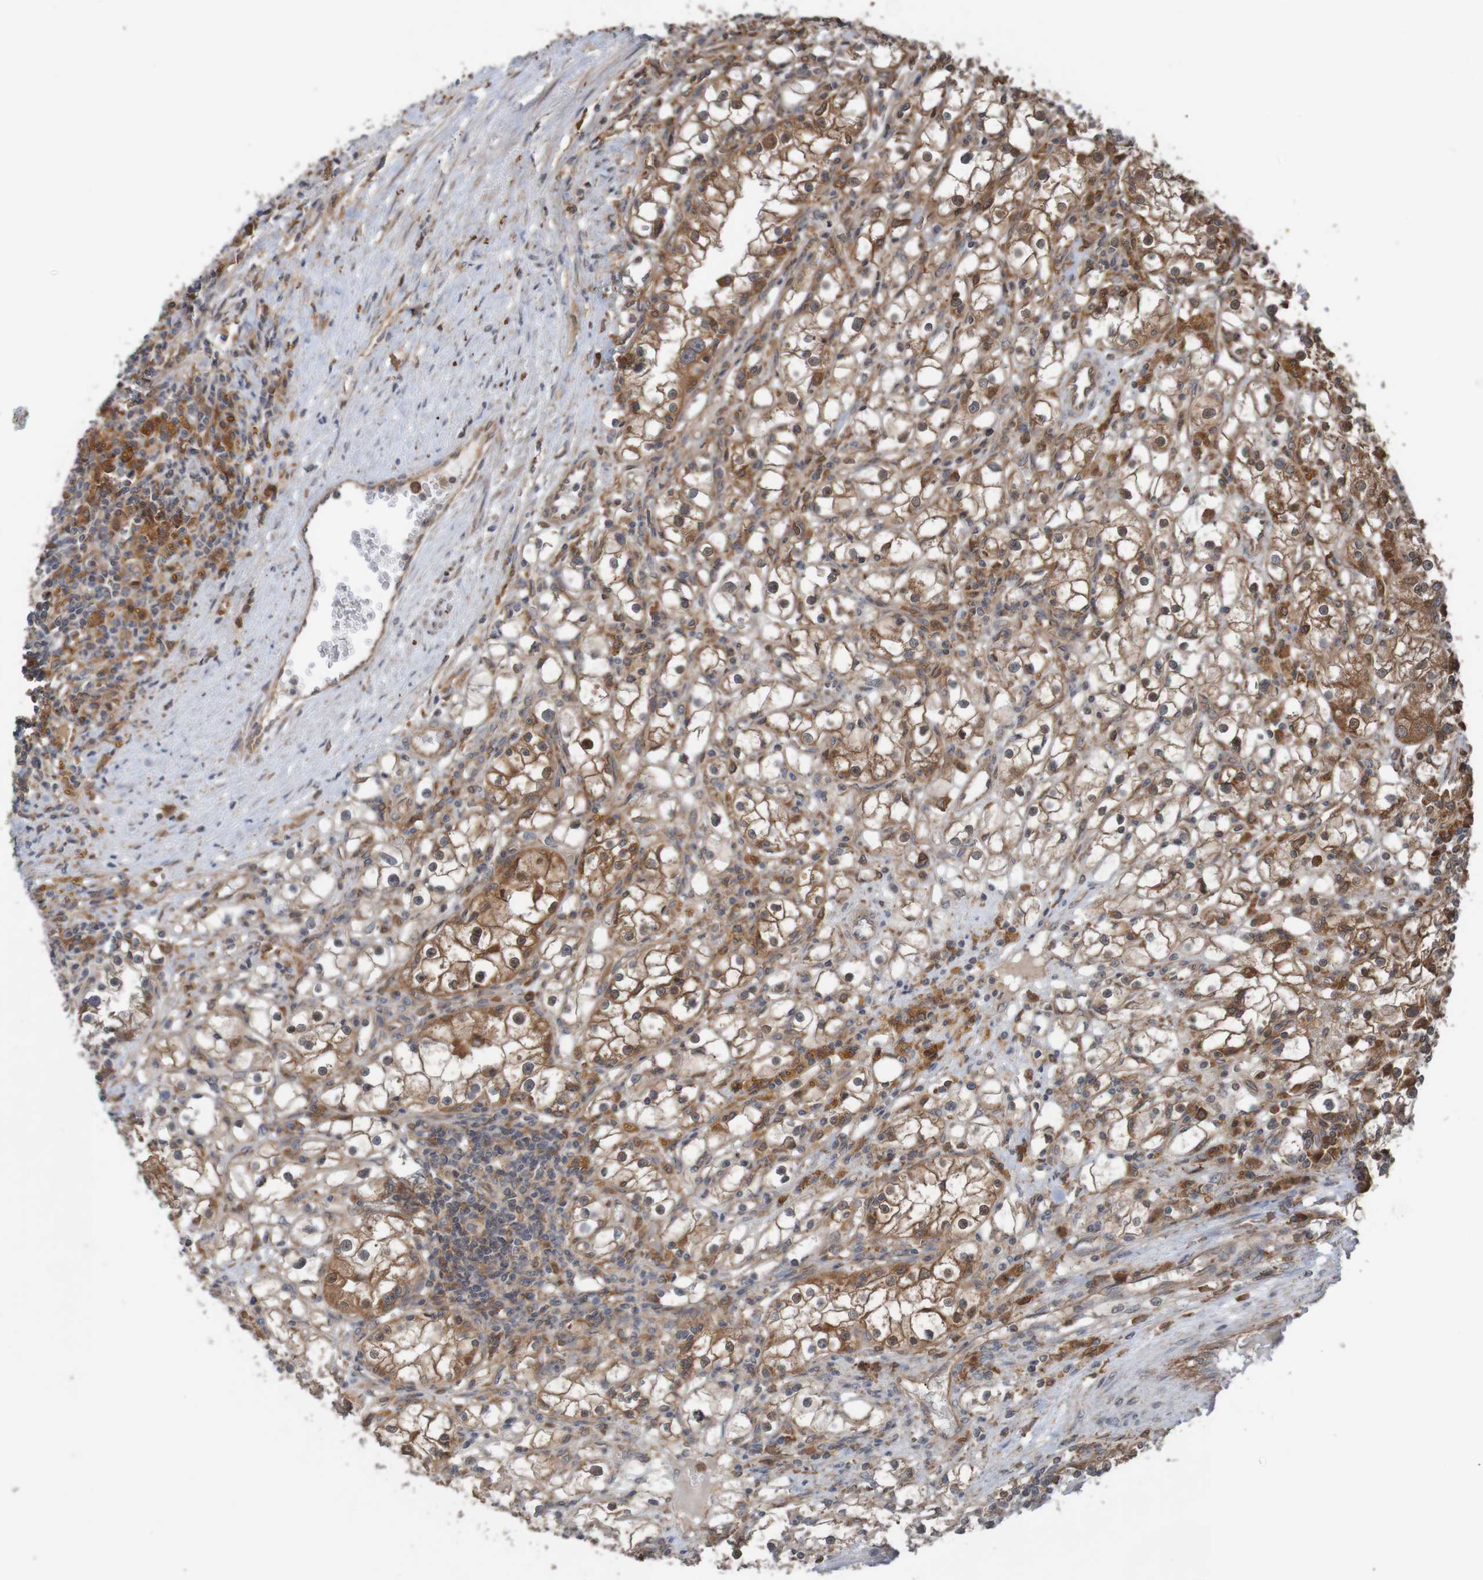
{"staining": {"intensity": "moderate", "quantity": "25%-75%", "location": "cytoplasmic/membranous"}, "tissue": "renal cancer", "cell_type": "Tumor cells", "image_type": "cancer", "snomed": [{"axis": "morphology", "description": "Adenocarcinoma, NOS"}, {"axis": "topography", "description": "Kidney"}], "caption": "Renal cancer stained with IHC demonstrates moderate cytoplasmic/membranous staining in approximately 25%-75% of tumor cells. The protein is shown in brown color, while the nuclei are stained blue.", "gene": "ARHGEF11", "patient": {"sex": "male", "age": 56}}